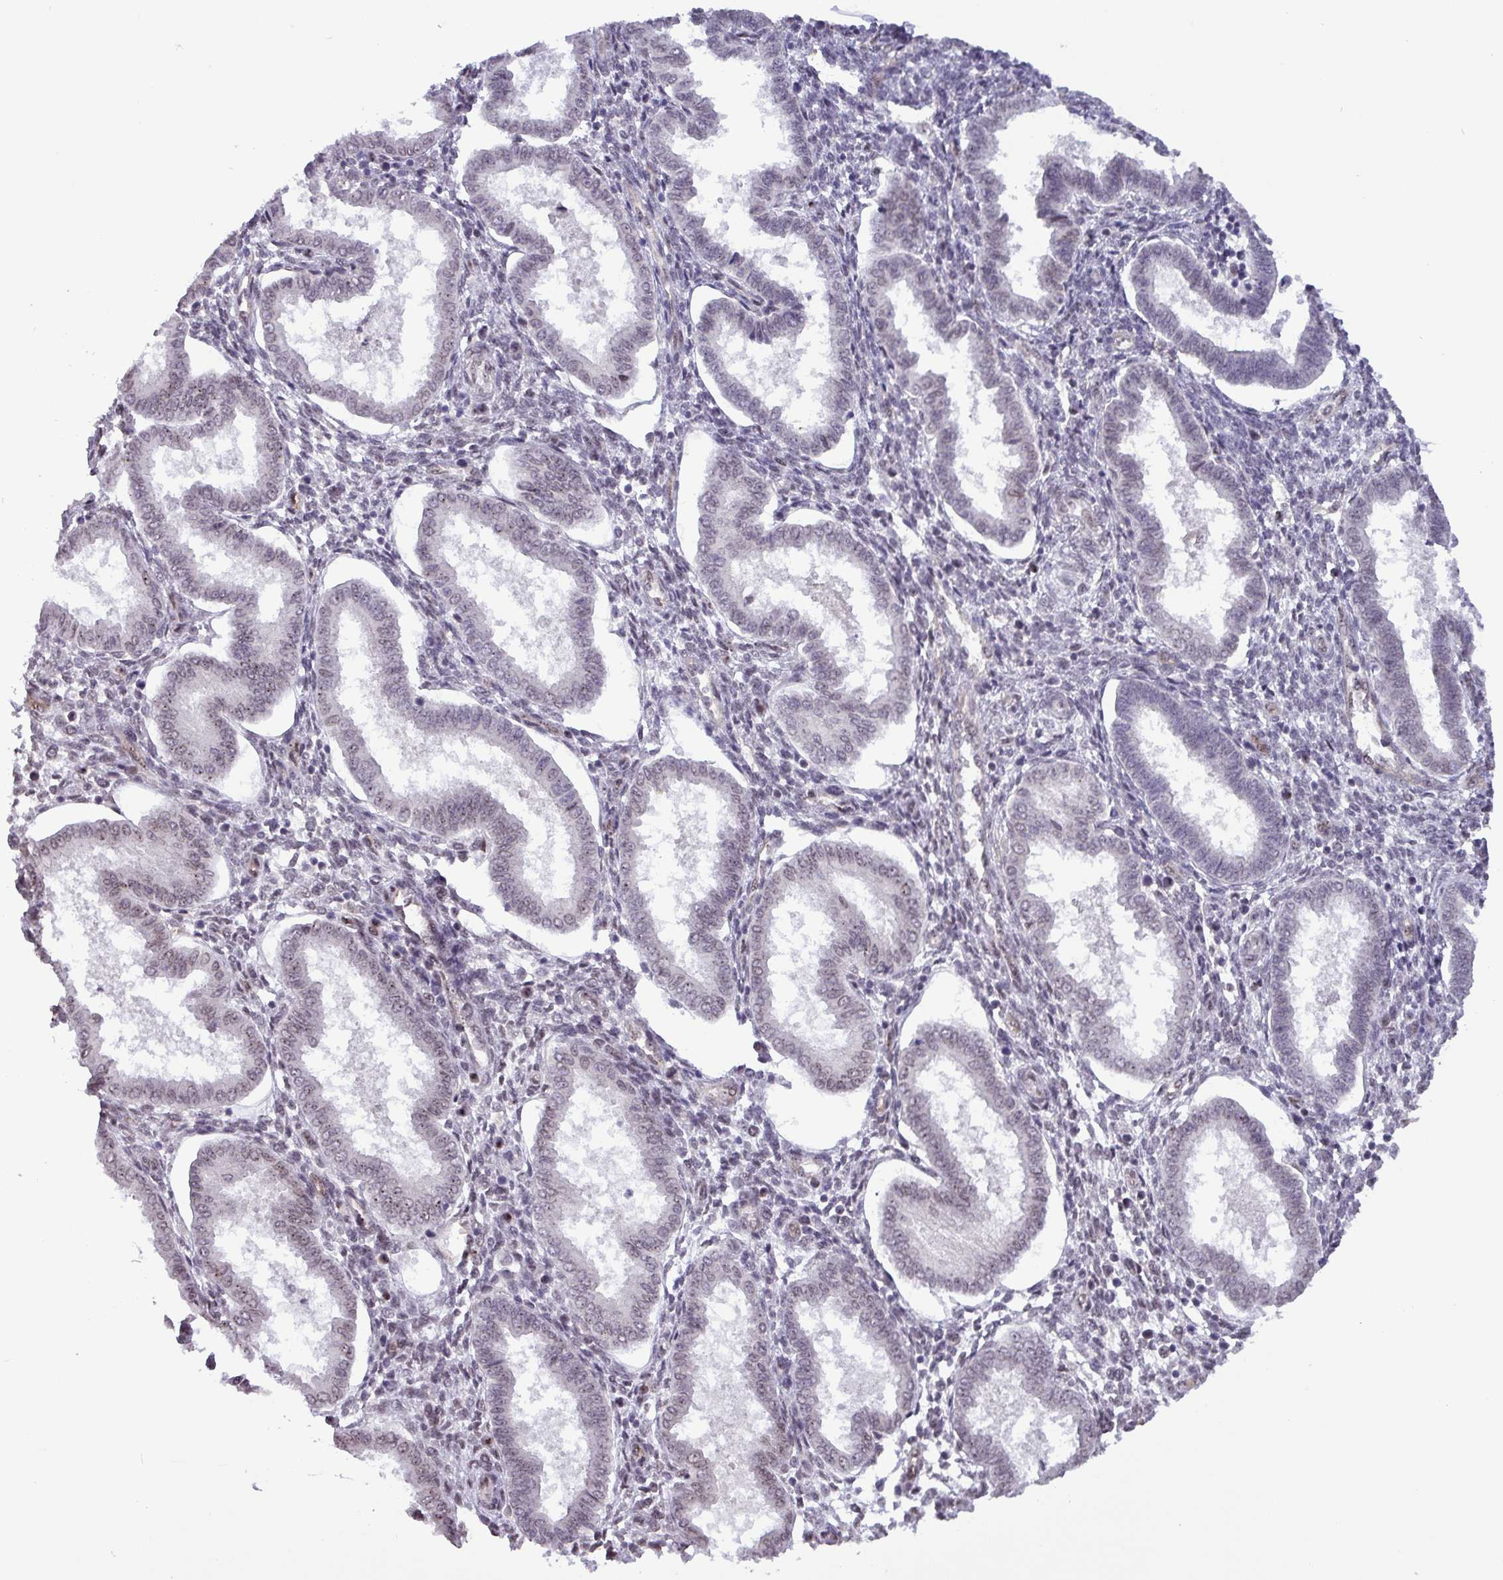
{"staining": {"intensity": "weak", "quantity": "<25%", "location": "nuclear"}, "tissue": "endometrium", "cell_type": "Cells in endometrial stroma", "image_type": "normal", "snomed": [{"axis": "morphology", "description": "Normal tissue, NOS"}, {"axis": "topography", "description": "Endometrium"}], "caption": "This is a micrograph of immunohistochemistry (IHC) staining of normal endometrium, which shows no positivity in cells in endometrial stroma.", "gene": "RRN3", "patient": {"sex": "female", "age": 24}}